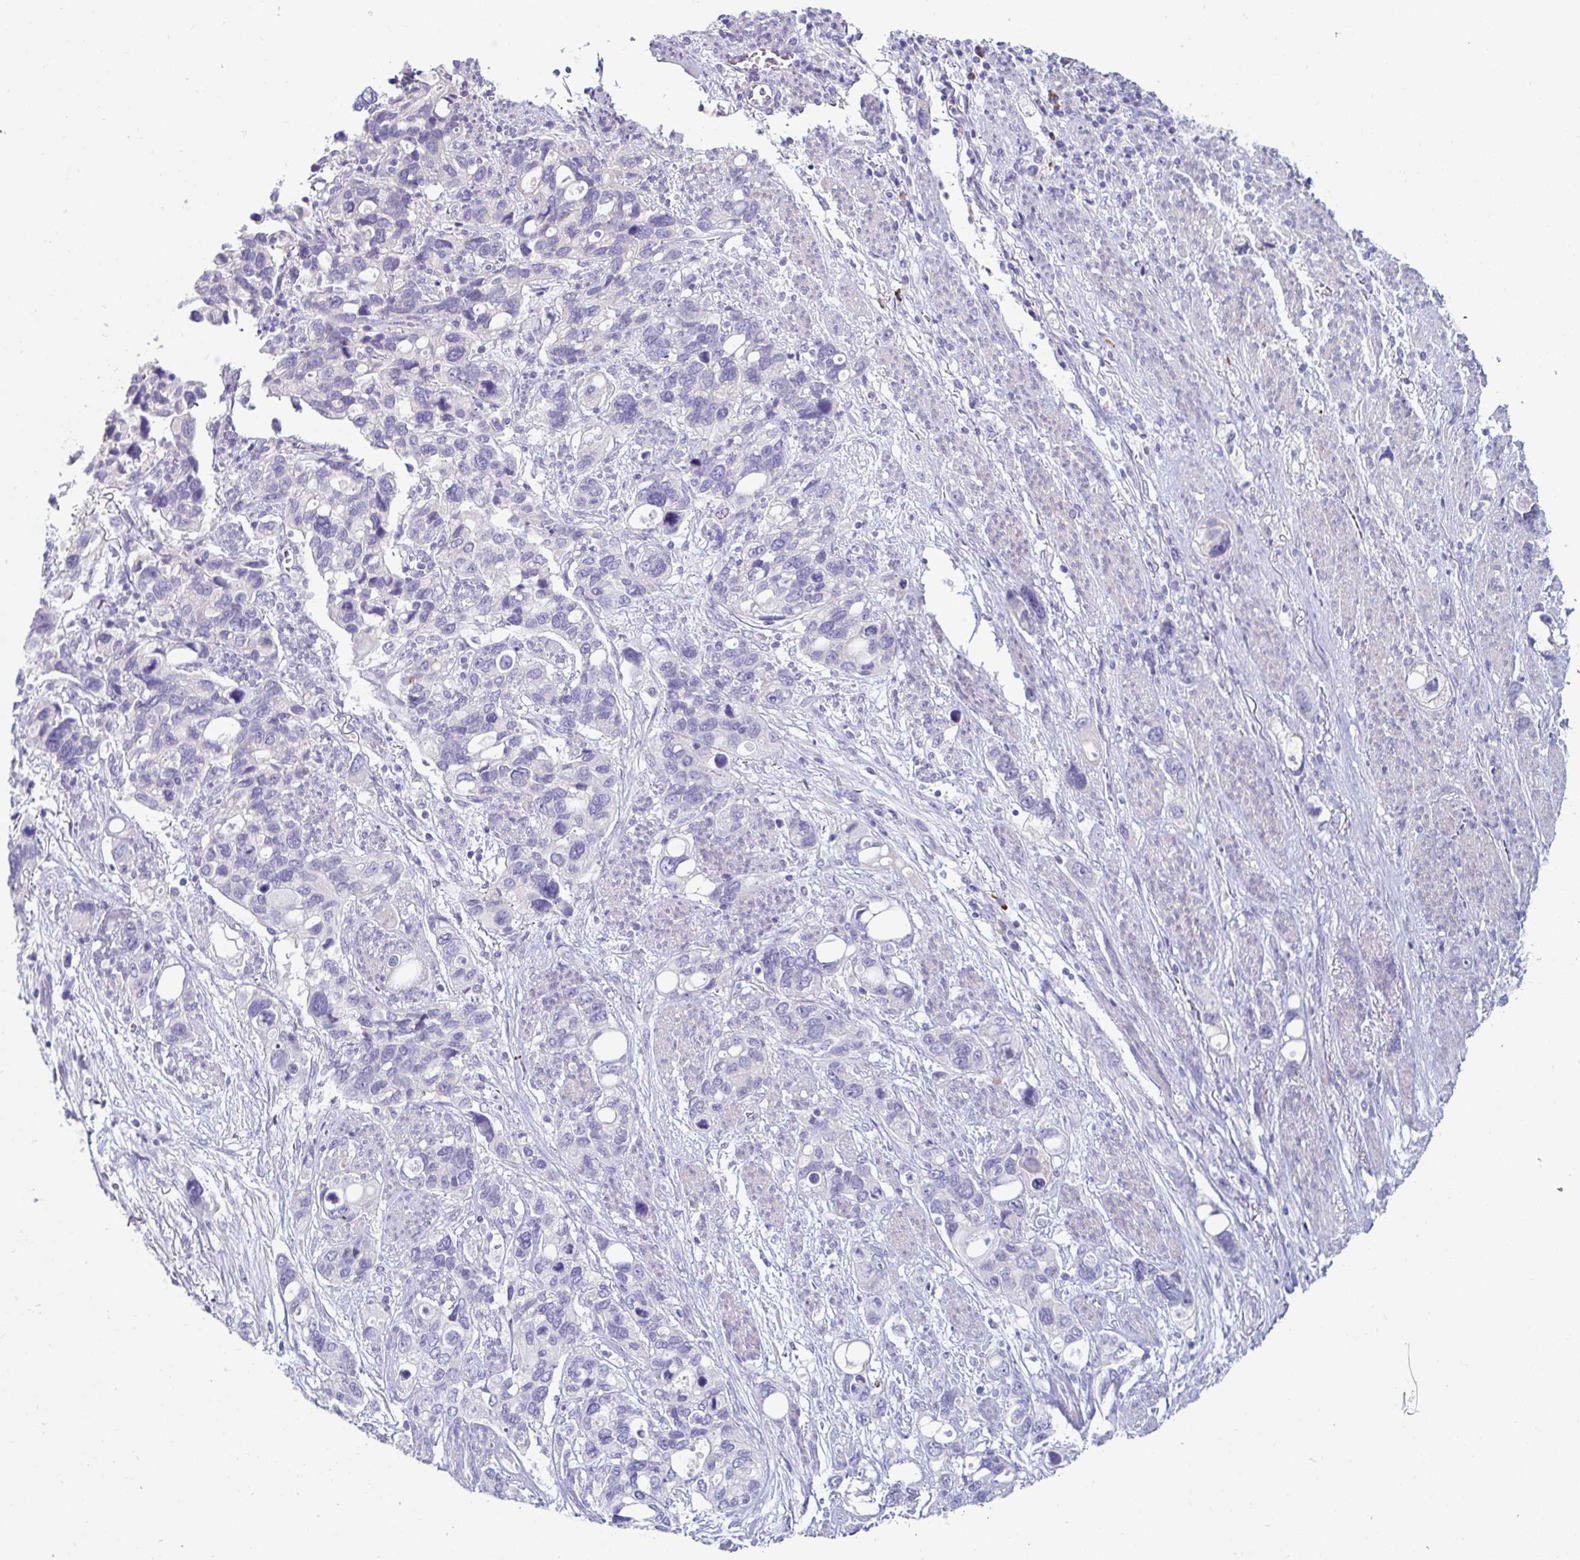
{"staining": {"intensity": "negative", "quantity": "none", "location": "none"}, "tissue": "stomach cancer", "cell_type": "Tumor cells", "image_type": "cancer", "snomed": [{"axis": "morphology", "description": "Adenocarcinoma, NOS"}, {"axis": "topography", "description": "Stomach, upper"}], "caption": "An IHC image of stomach adenocarcinoma is shown. There is no staining in tumor cells of stomach adenocarcinoma.", "gene": "C4orf17", "patient": {"sex": "female", "age": 81}}